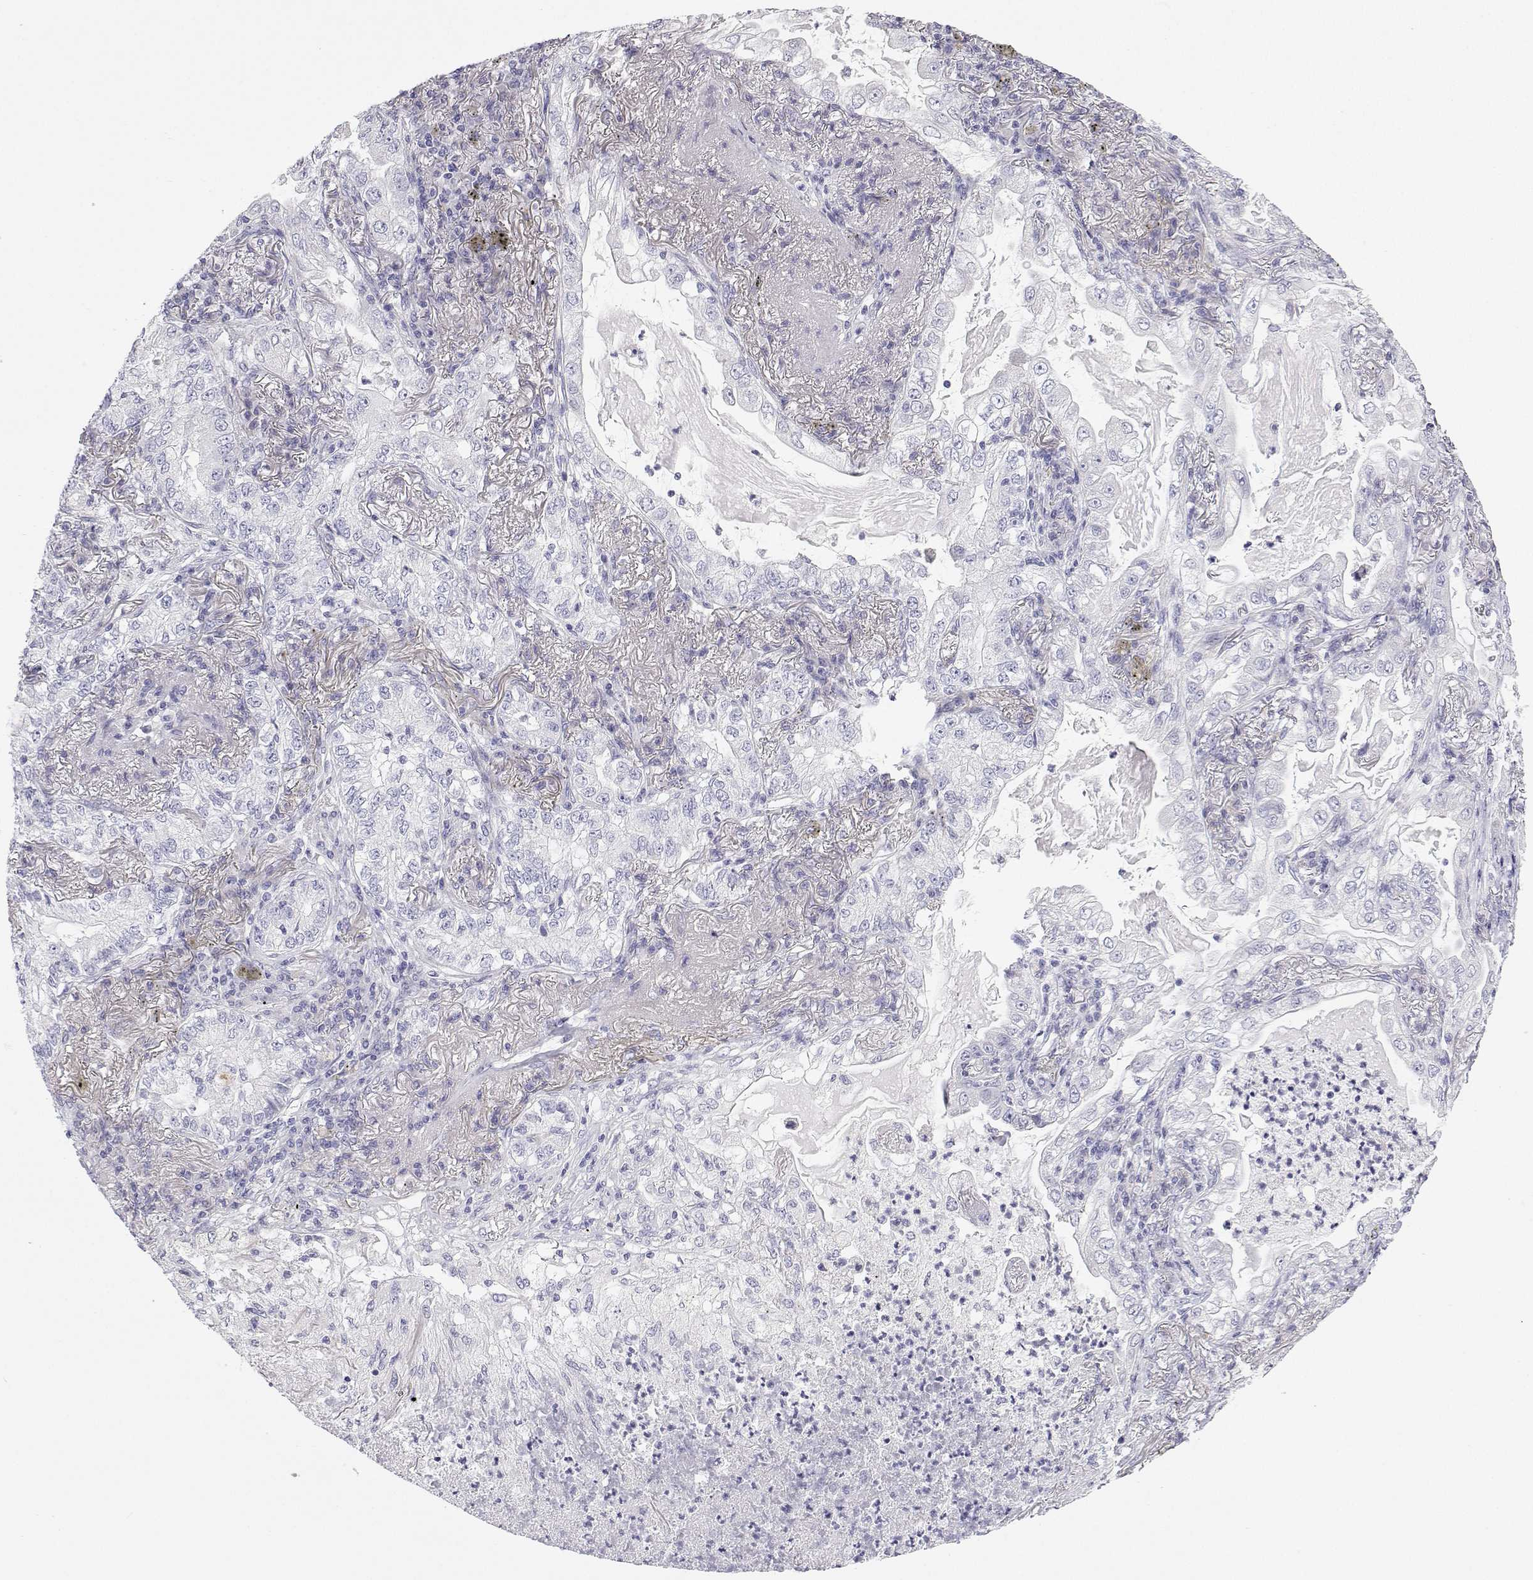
{"staining": {"intensity": "negative", "quantity": "none", "location": "none"}, "tissue": "lung cancer", "cell_type": "Tumor cells", "image_type": "cancer", "snomed": [{"axis": "morphology", "description": "Adenocarcinoma, NOS"}, {"axis": "topography", "description": "Lung"}], "caption": "Tumor cells show no significant protein expression in adenocarcinoma (lung).", "gene": "ANKRD65", "patient": {"sex": "female", "age": 73}}